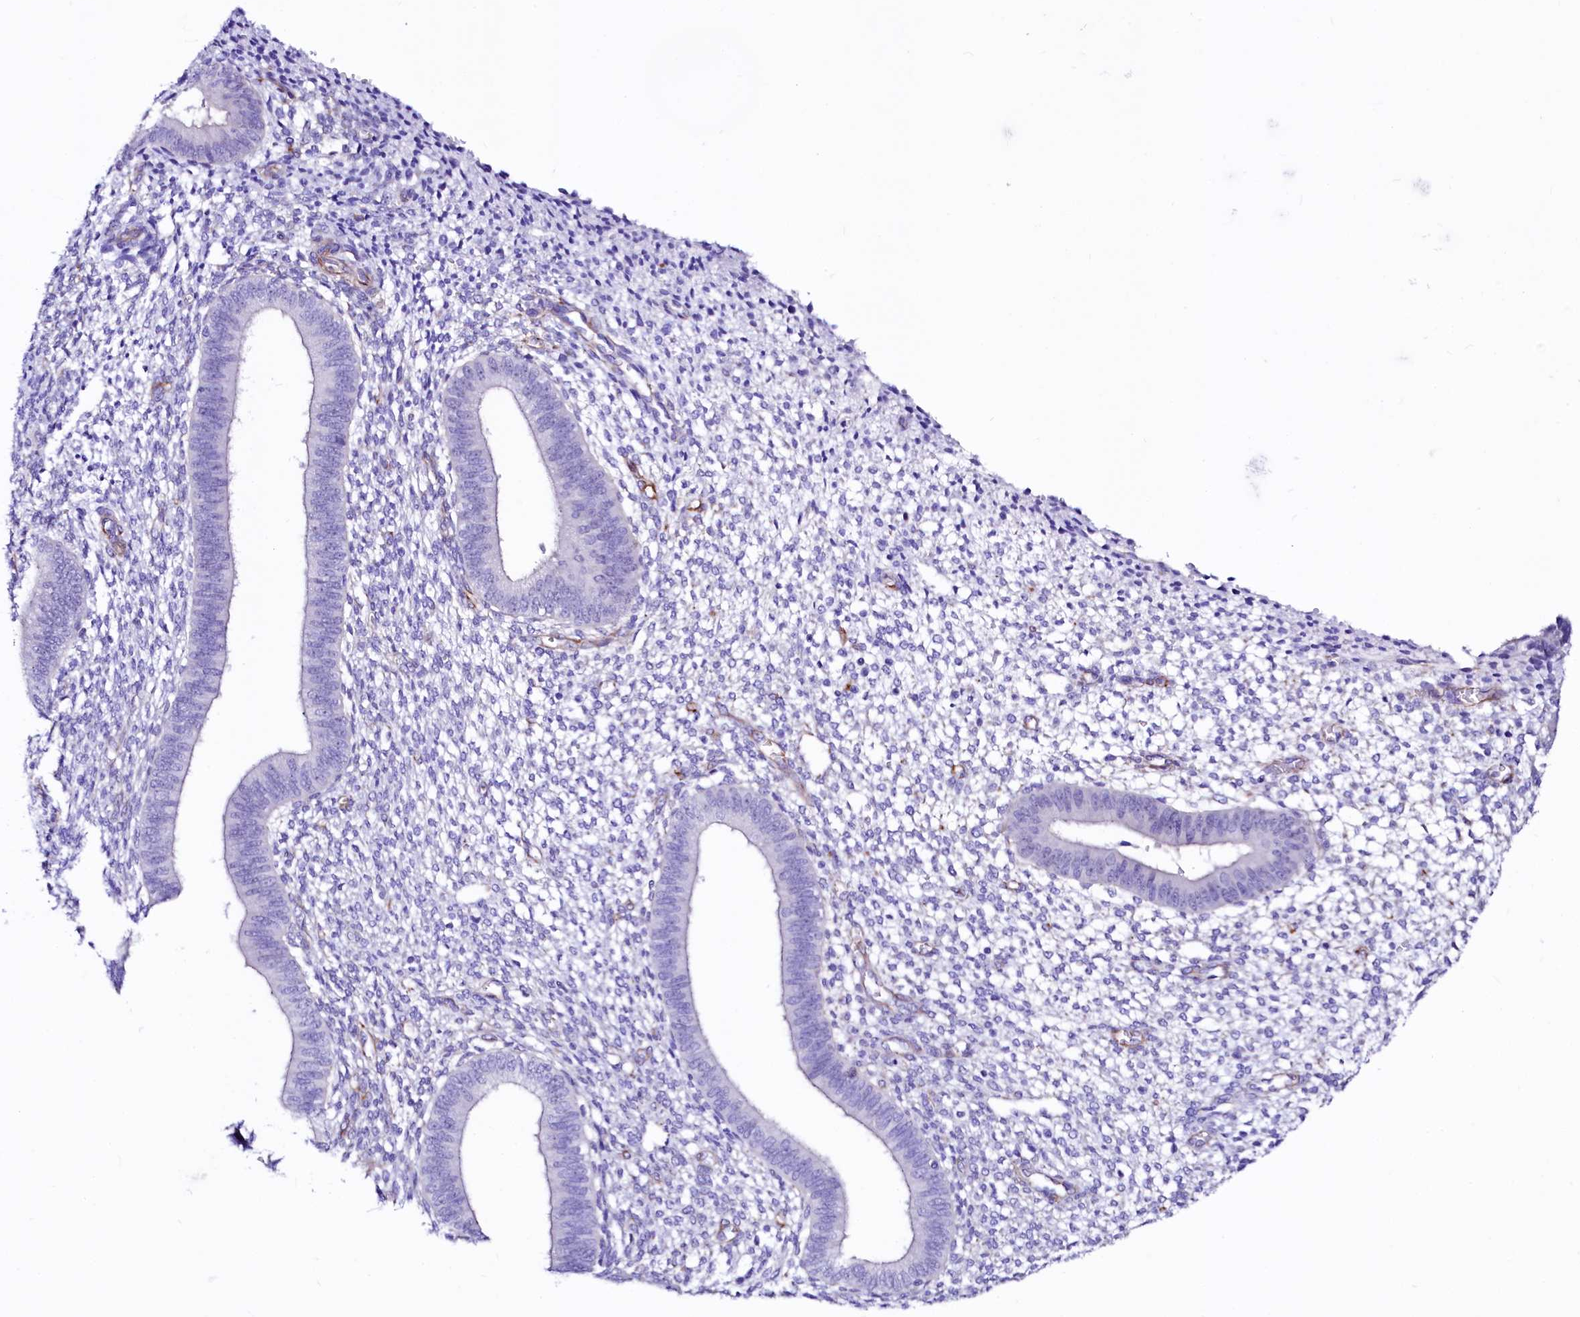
{"staining": {"intensity": "negative", "quantity": "none", "location": "none"}, "tissue": "endometrium", "cell_type": "Cells in endometrial stroma", "image_type": "normal", "snomed": [{"axis": "morphology", "description": "Normal tissue, NOS"}, {"axis": "topography", "description": "Endometrium"}], "caption": "Immunohistochemistry histopathology image of unremarkable endometrium: human endometrium stained with DAB reveals no significant protein staining in cells in endometrial stroma.", "gene": "SFR1", "patient": {"sex": "female", "age": 46}}